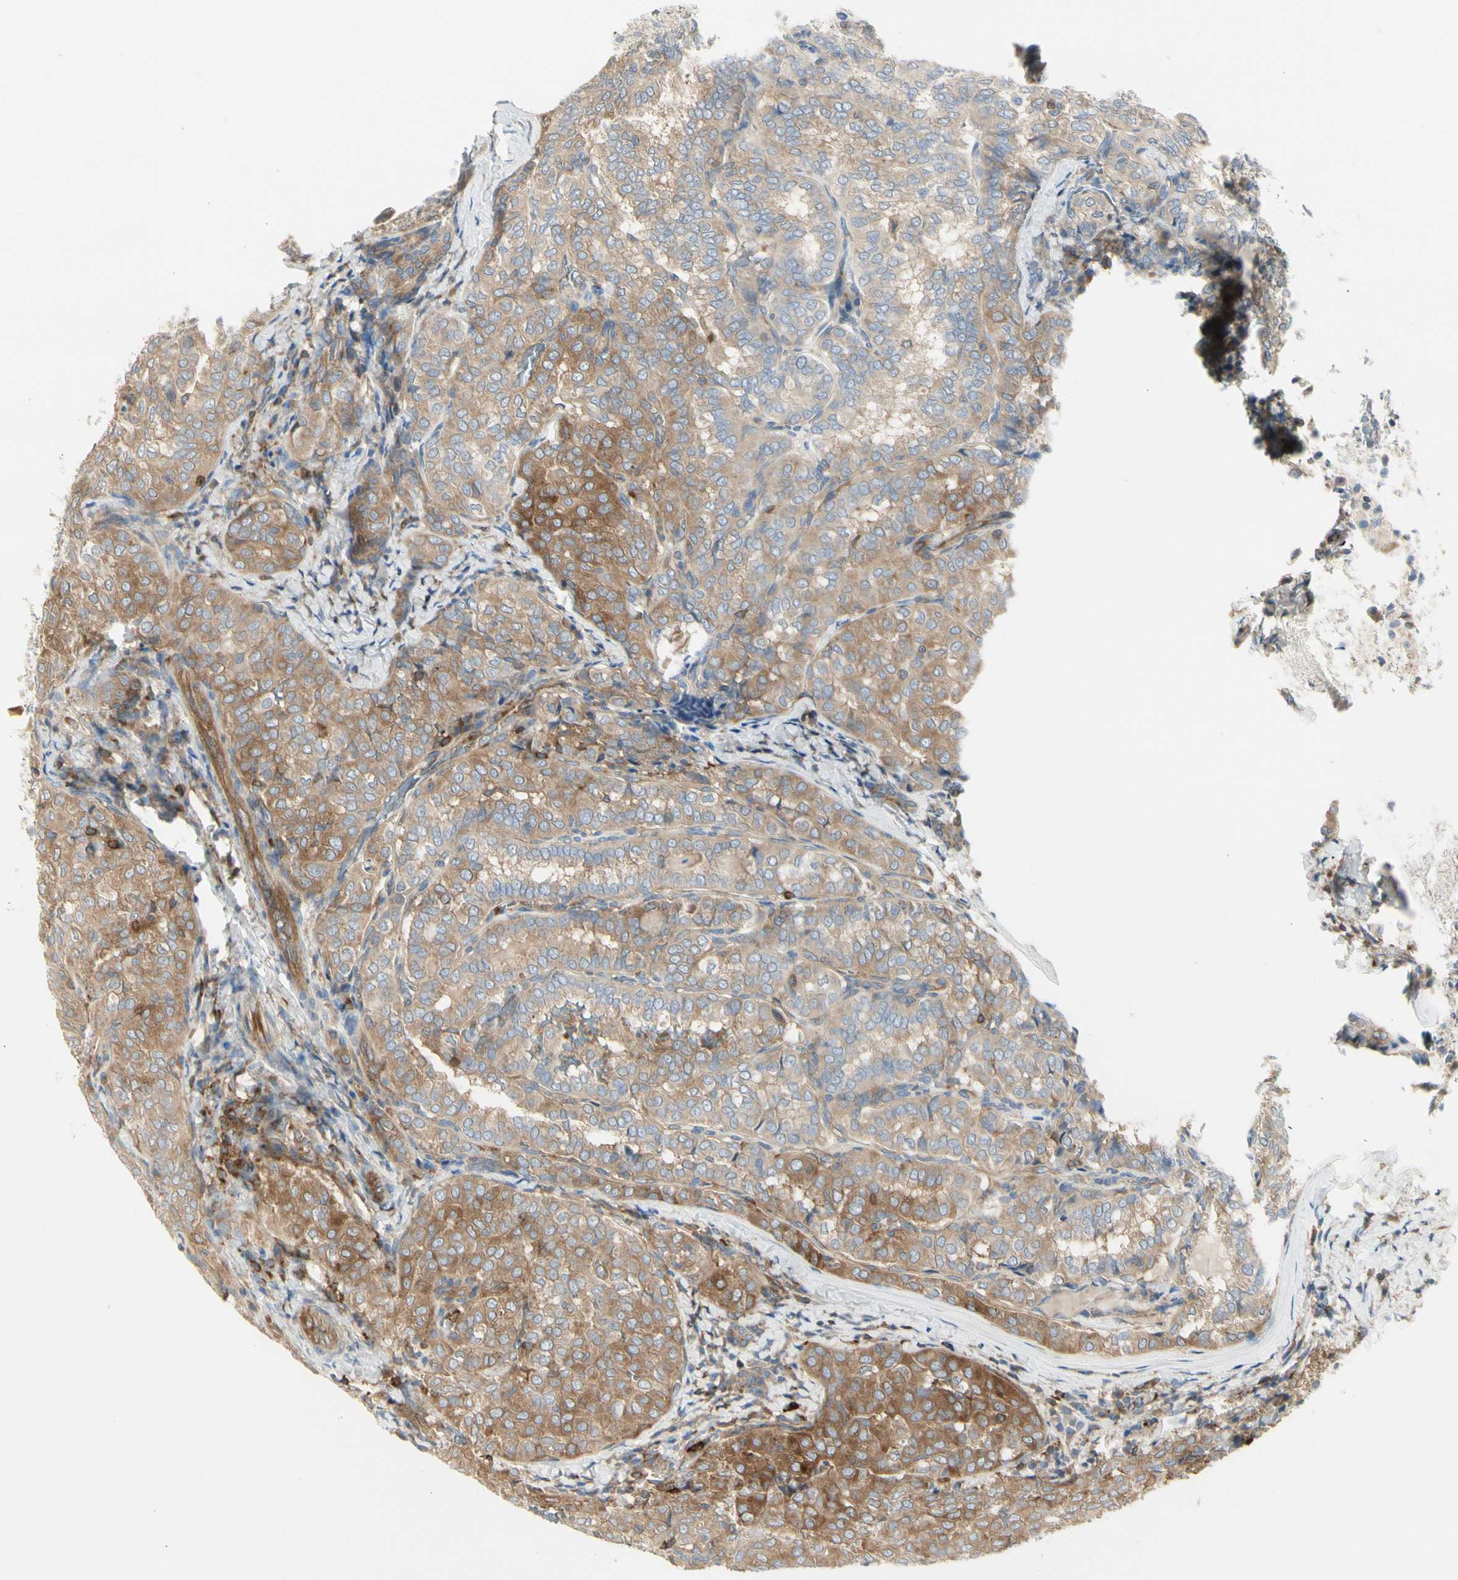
{"staining": {"intensity": "moderate", "quantity": ">75%", "location": "cytoplasmic/membranous"}, "tissue": "thyroid cancer", "cell_type": "Tumor cells", "image_type": "cancer", "snomed": [{"axis": "morphology", "description": "Normal tissue, NOS"}, {"axis": "morphology", "description": "Papillary adenocarcinoma, NOS"}, {"axis": "topography", "description": "Thyroid gland"}], "caption": "Tumor cells exhibit moderate cytoplasmic/membranous positivity in about >75% of cells in thyroid cancer.", "gene": "NFKB2", "patient": {"sex": "female", "age": 30}}